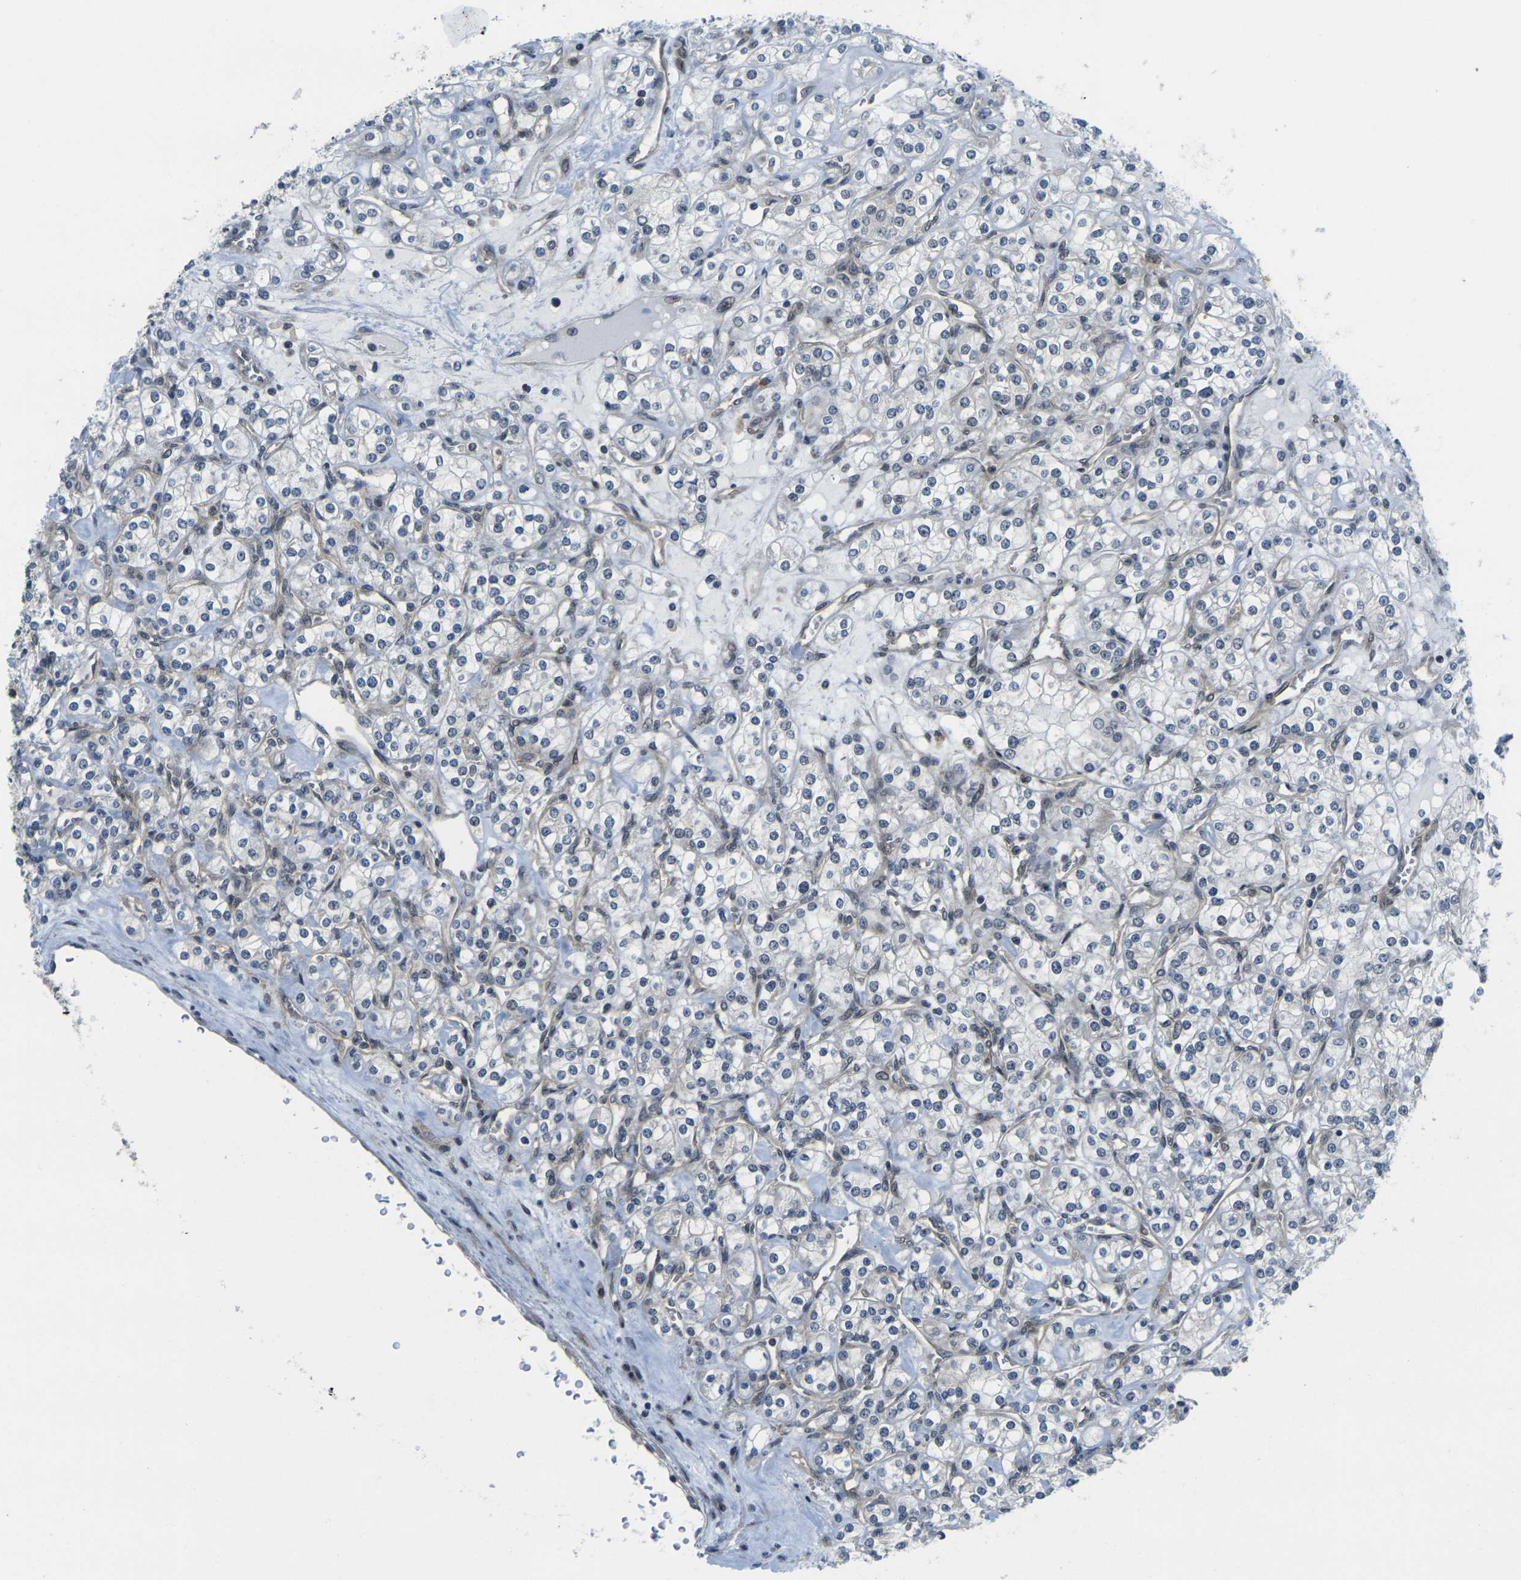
{"staining": {"intensity": "negative", "quantity": "none", "location": "none"}, "tissue": "renal cancer", "cell_type": "Tumor cells", "image_type": "cancer", "snomed": [{"axis": "morphology", "description": "Adenocarcinoma, NOS"}, {"axis": "topography", "description": "Kidney"}], "caption": "A high-resolution histopathology image shows immunohistochemistry staining of renal cancer, which shows no significant staining in tumor cells. (Immunohistochemistry, brightfield microscopy, high magnification).", "gene": "KCTD10", "patient": {"sex": "male", "age": 77}}